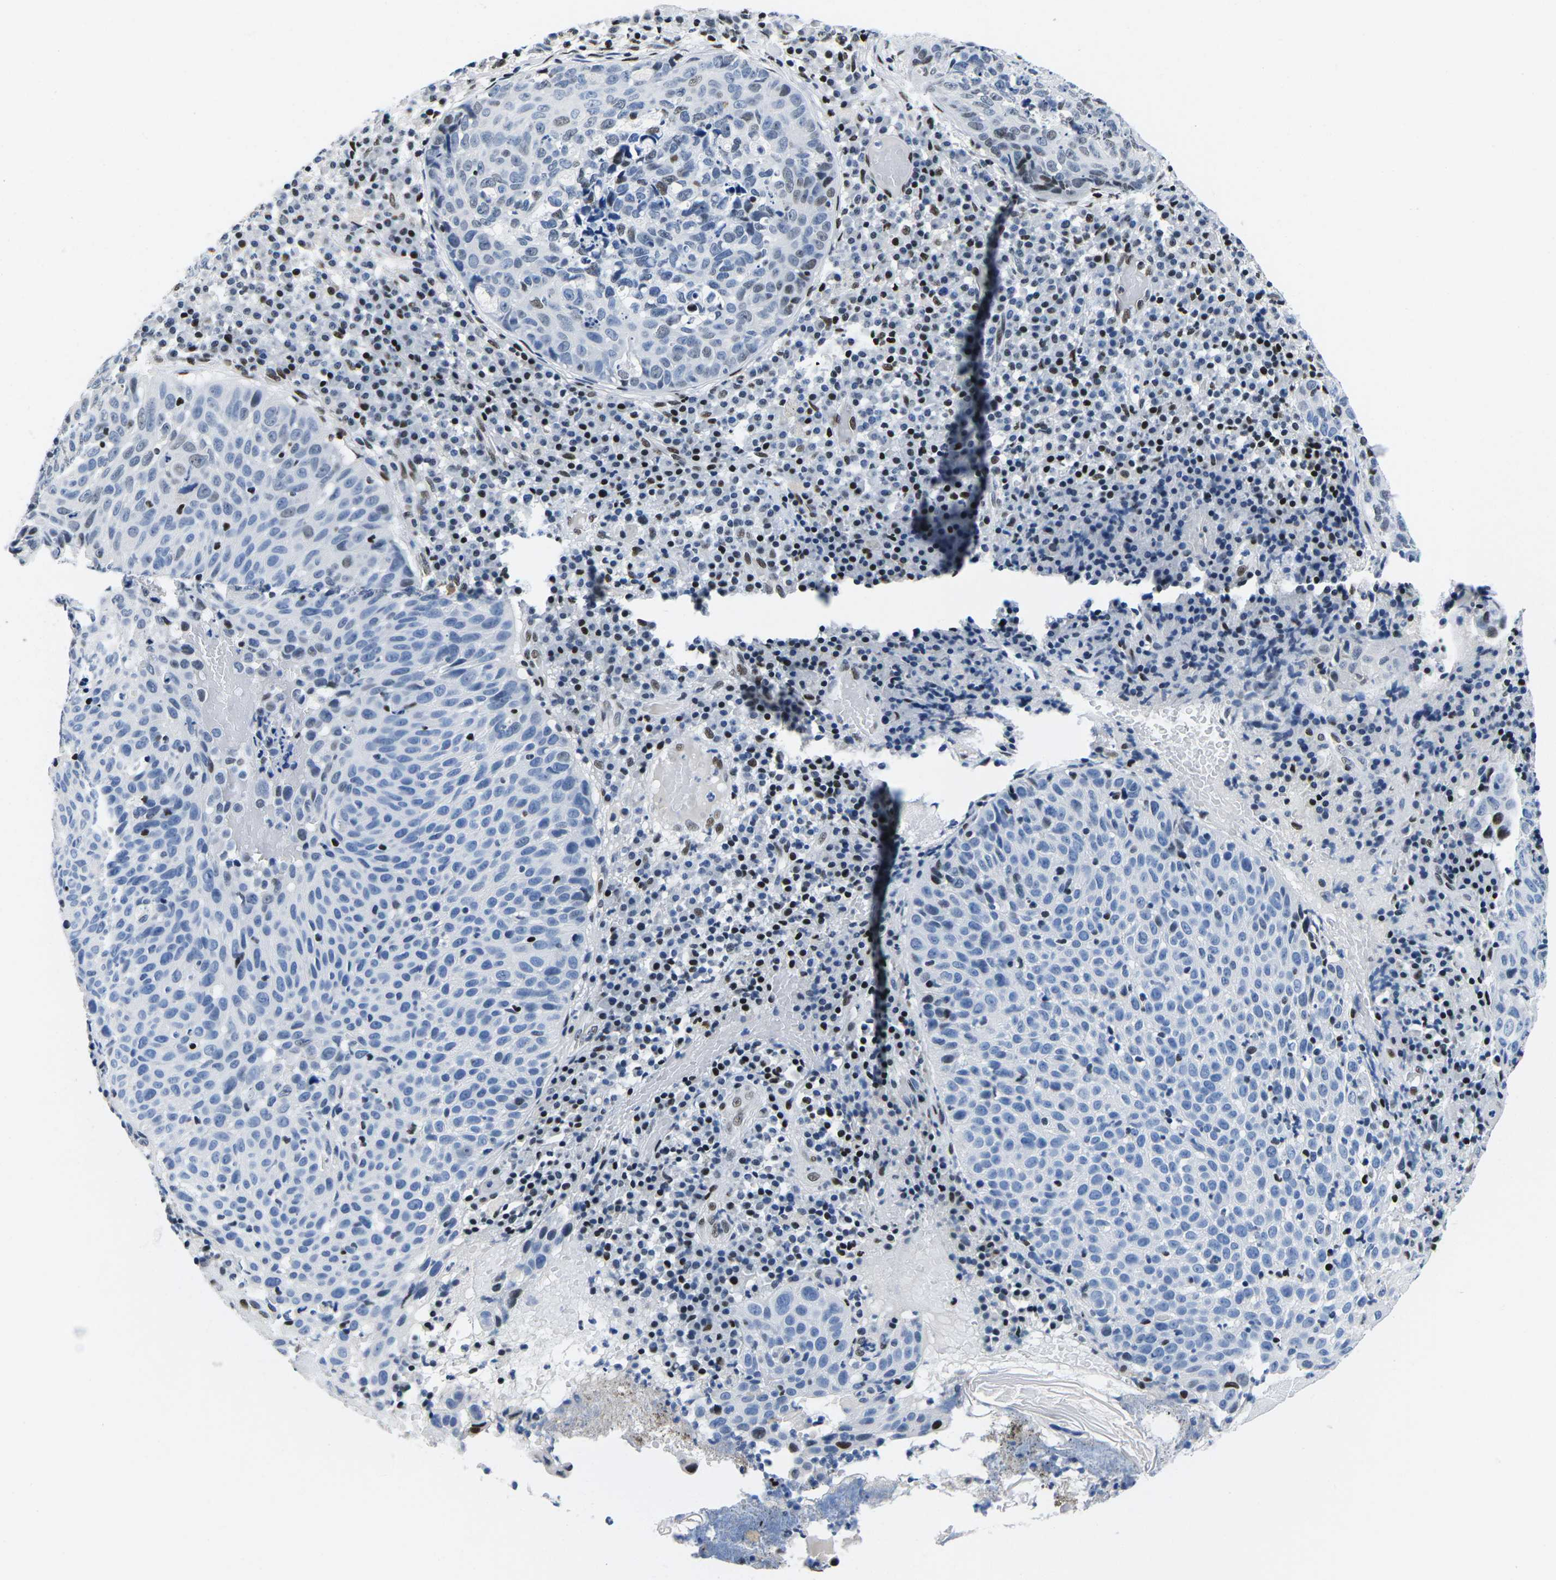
{"staining": {"intensity": "moderate", "quantity": "<25%", "location": "nuclear"}, "tissue": "skin cancer", "cell_type": "Tumor cells", "image_type": "cancer", "snomed": [{"axis": "morphology", "description": "Squamous cell carcinoma in situ, NOS"}, {"axis": "morphology", "description": "Squamous cell carcinoma, NOS"}, {"axis": "topography", "description": "Skin"}], "caption": "Protein expression analysis of skin cancer (squamous cell carcinoma) shows moderate nuclear positivity in approximately <25% of tumor cells.", "gene": "ATF1", "patient": {"sex": "male", "age": 93}}